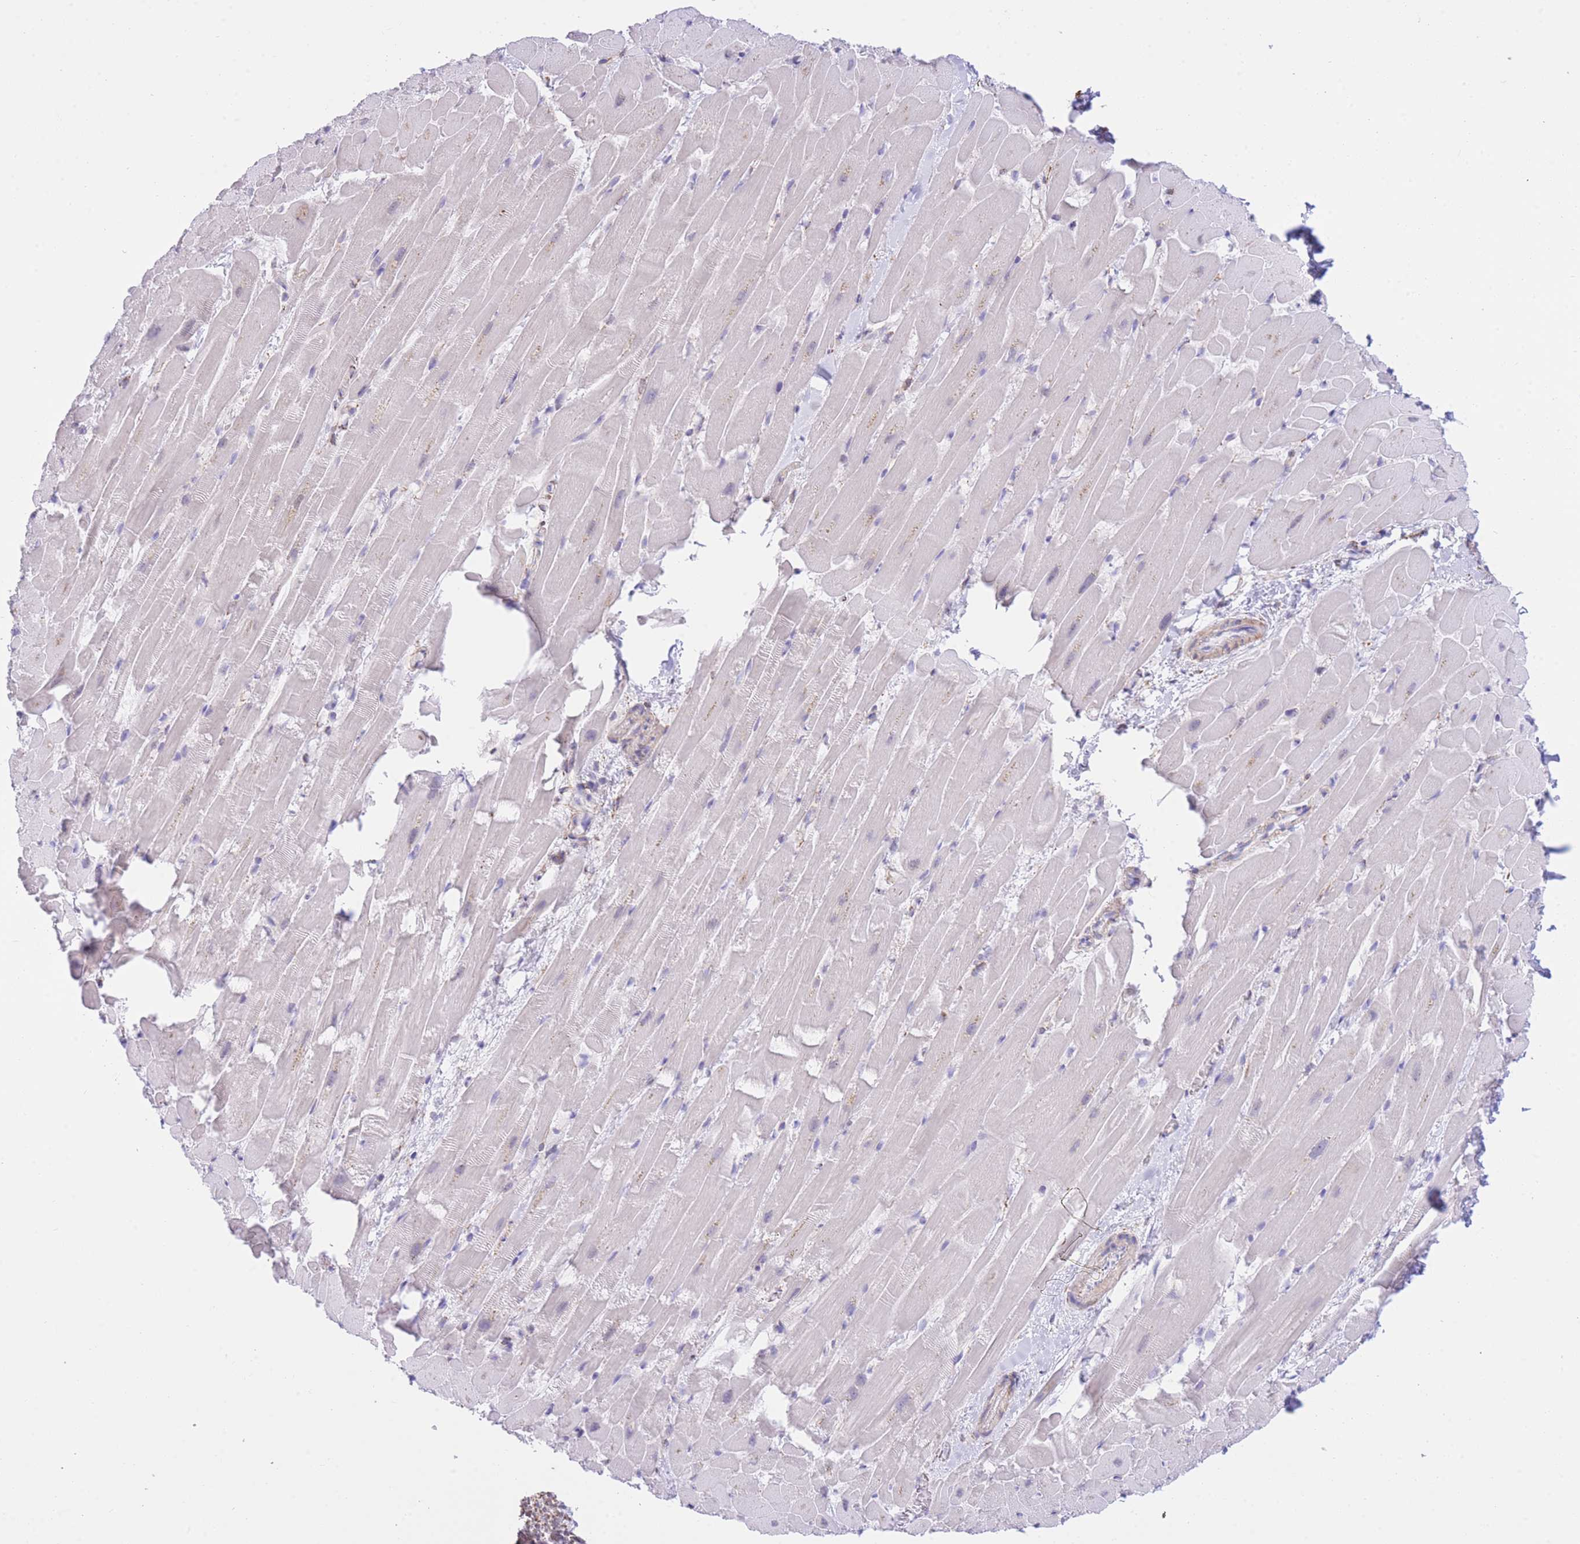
{"staining": {"intensity": "negative", "quantity": "none", "location": "none"}, "tissue": "heart muscle", "cell_type": "Cardiomyocytes", "image_type": "normal", "snomed": [{"axis": "morphology", "description": "Normal tissue, NOS"}, {"axis": "topography", "description": "Heart"}], "caption": "Immunohistochemistry photomicrograph of normal human heart muscle stained for a protein (brown), which demonstrates no expression in cardiomyocytes.", "gene": "PSG11", "patient": {"sex": "male", "age": 37}}